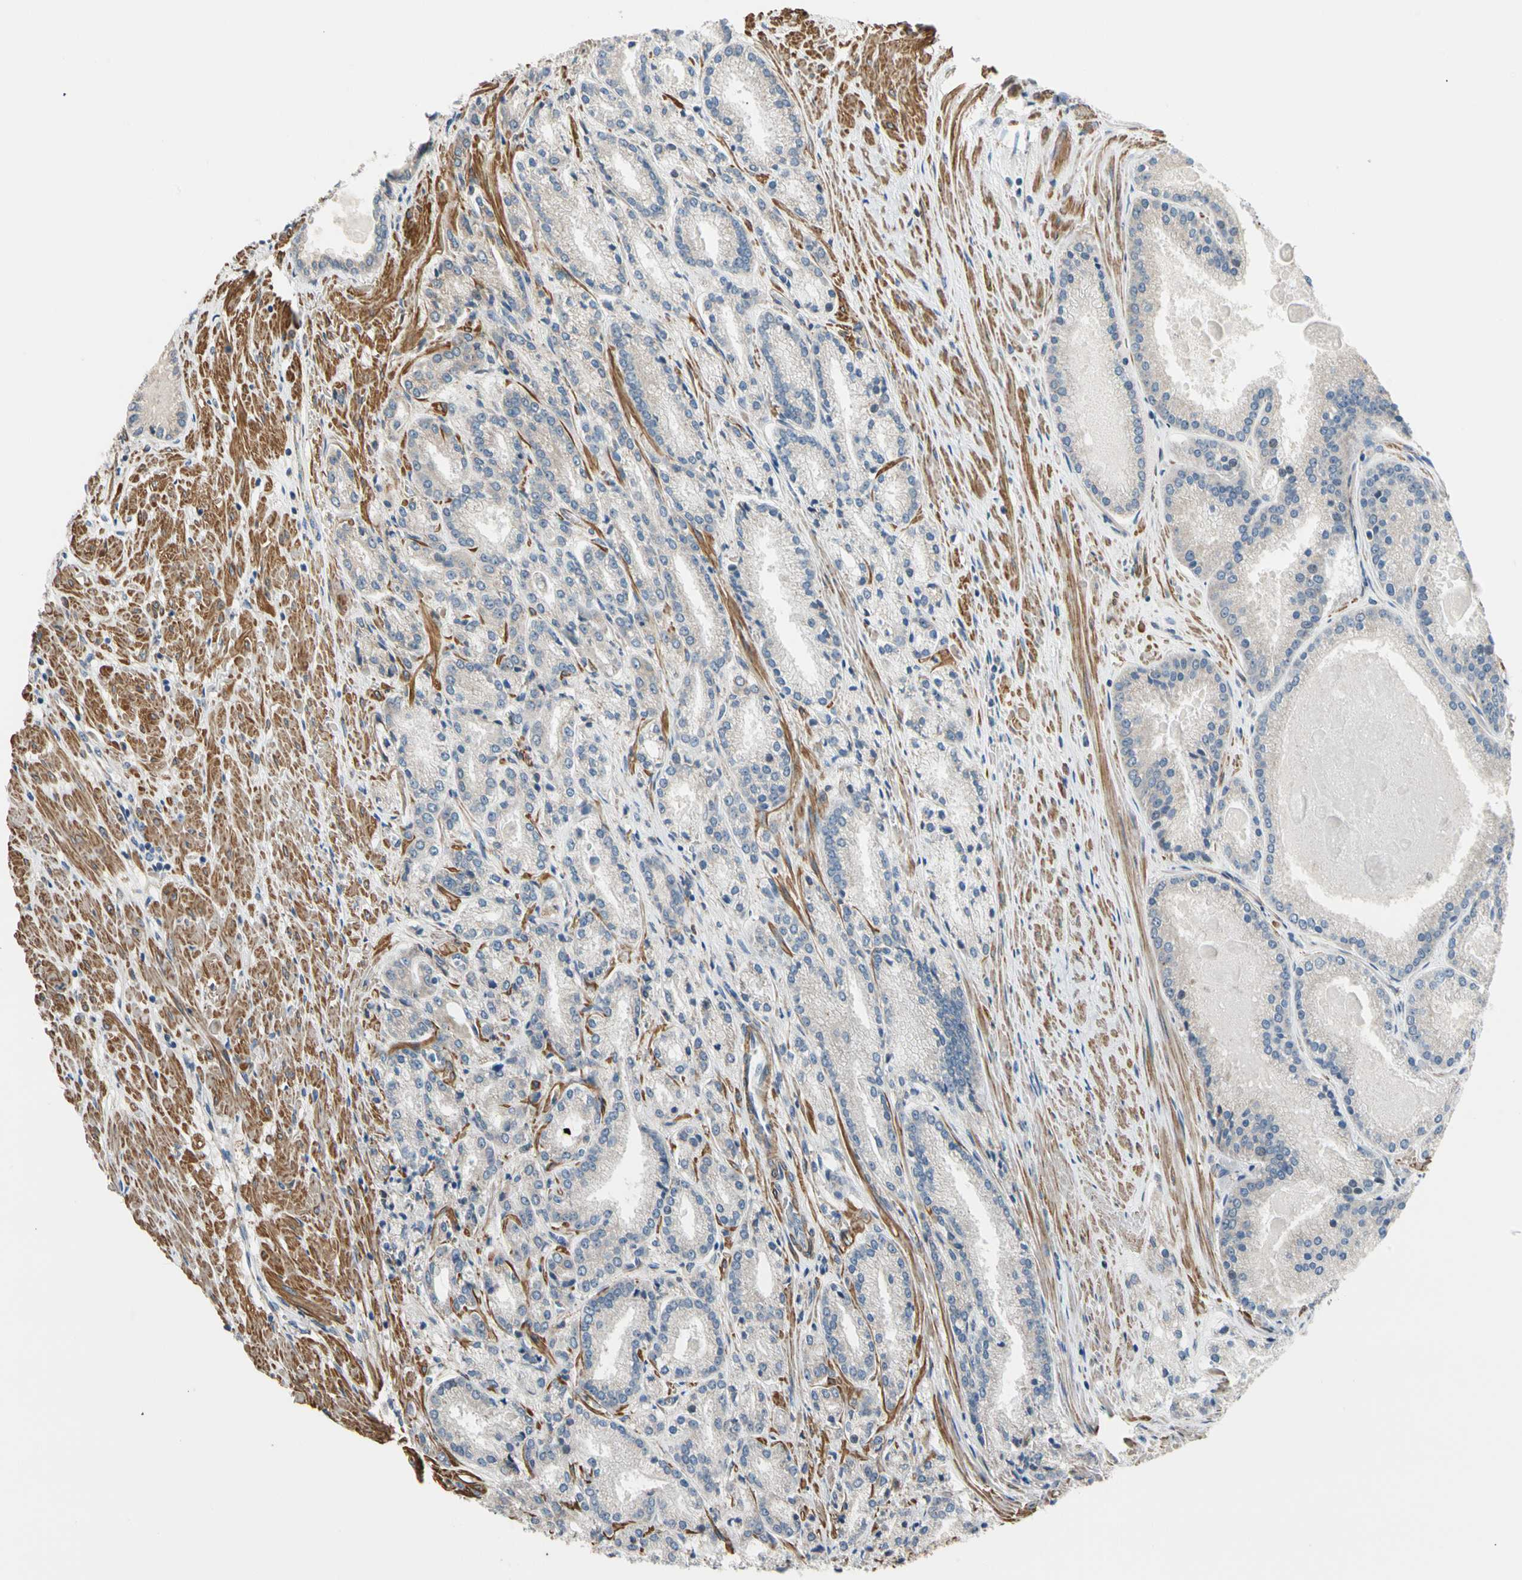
{"staining": {"intensity": "weak", "quantity": "<25%", "location": "cytoplasmic/membranous"}, "tissue": "prostate cancer", "cell_type": "Tumor cells", "image_type": "cancer", "snomed": [{"axis": "morphology", "description": "Adenocarcinoma, Low grade"}, {"axis": "topography", "description": "Prostate"}], "caption": "Low-grade adenocarcinoma (prostate) was stained to show a protein in brown. There is no significant staining in tumor cells.", "gene": "LIMK2", "patient": {"sex": "male", "age": 59}}